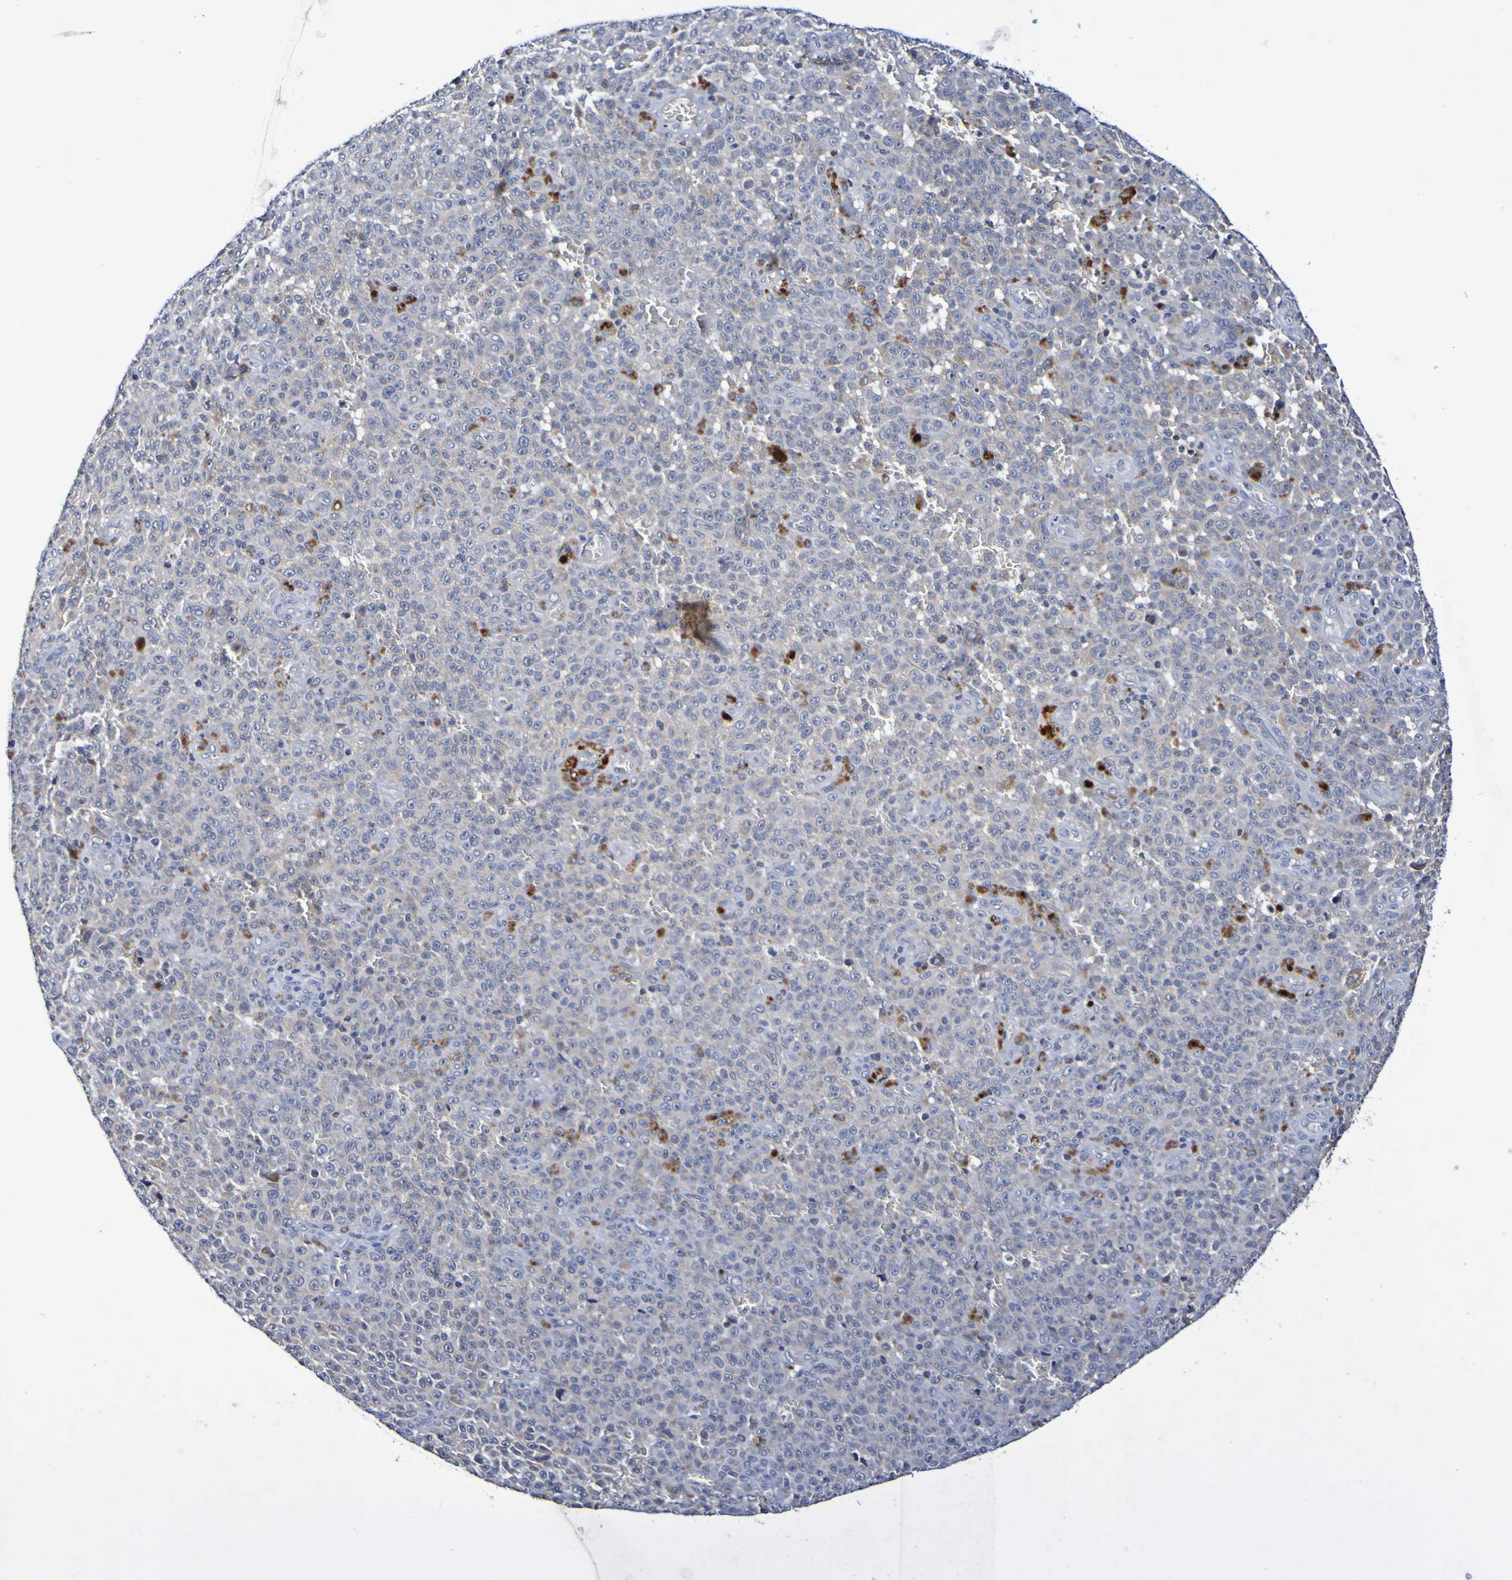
{"staining": {"intensity": "negative", "quantity": "none", "location": "none"}, "tissue": "melanoma", "cell_type": "Tumor cells", "image_type": "cancer", "snomed": [{"axis": "morphology", "description": "Malignant melanoma, NOS"}, {"axis": "topography", "description": "Skin"}], "caption": "Melanoma stained for a protein using IHC reveals no positivity tumor cells.", "gene": "PTP4A2", "patient": {"sex": "female", "age": 82}}